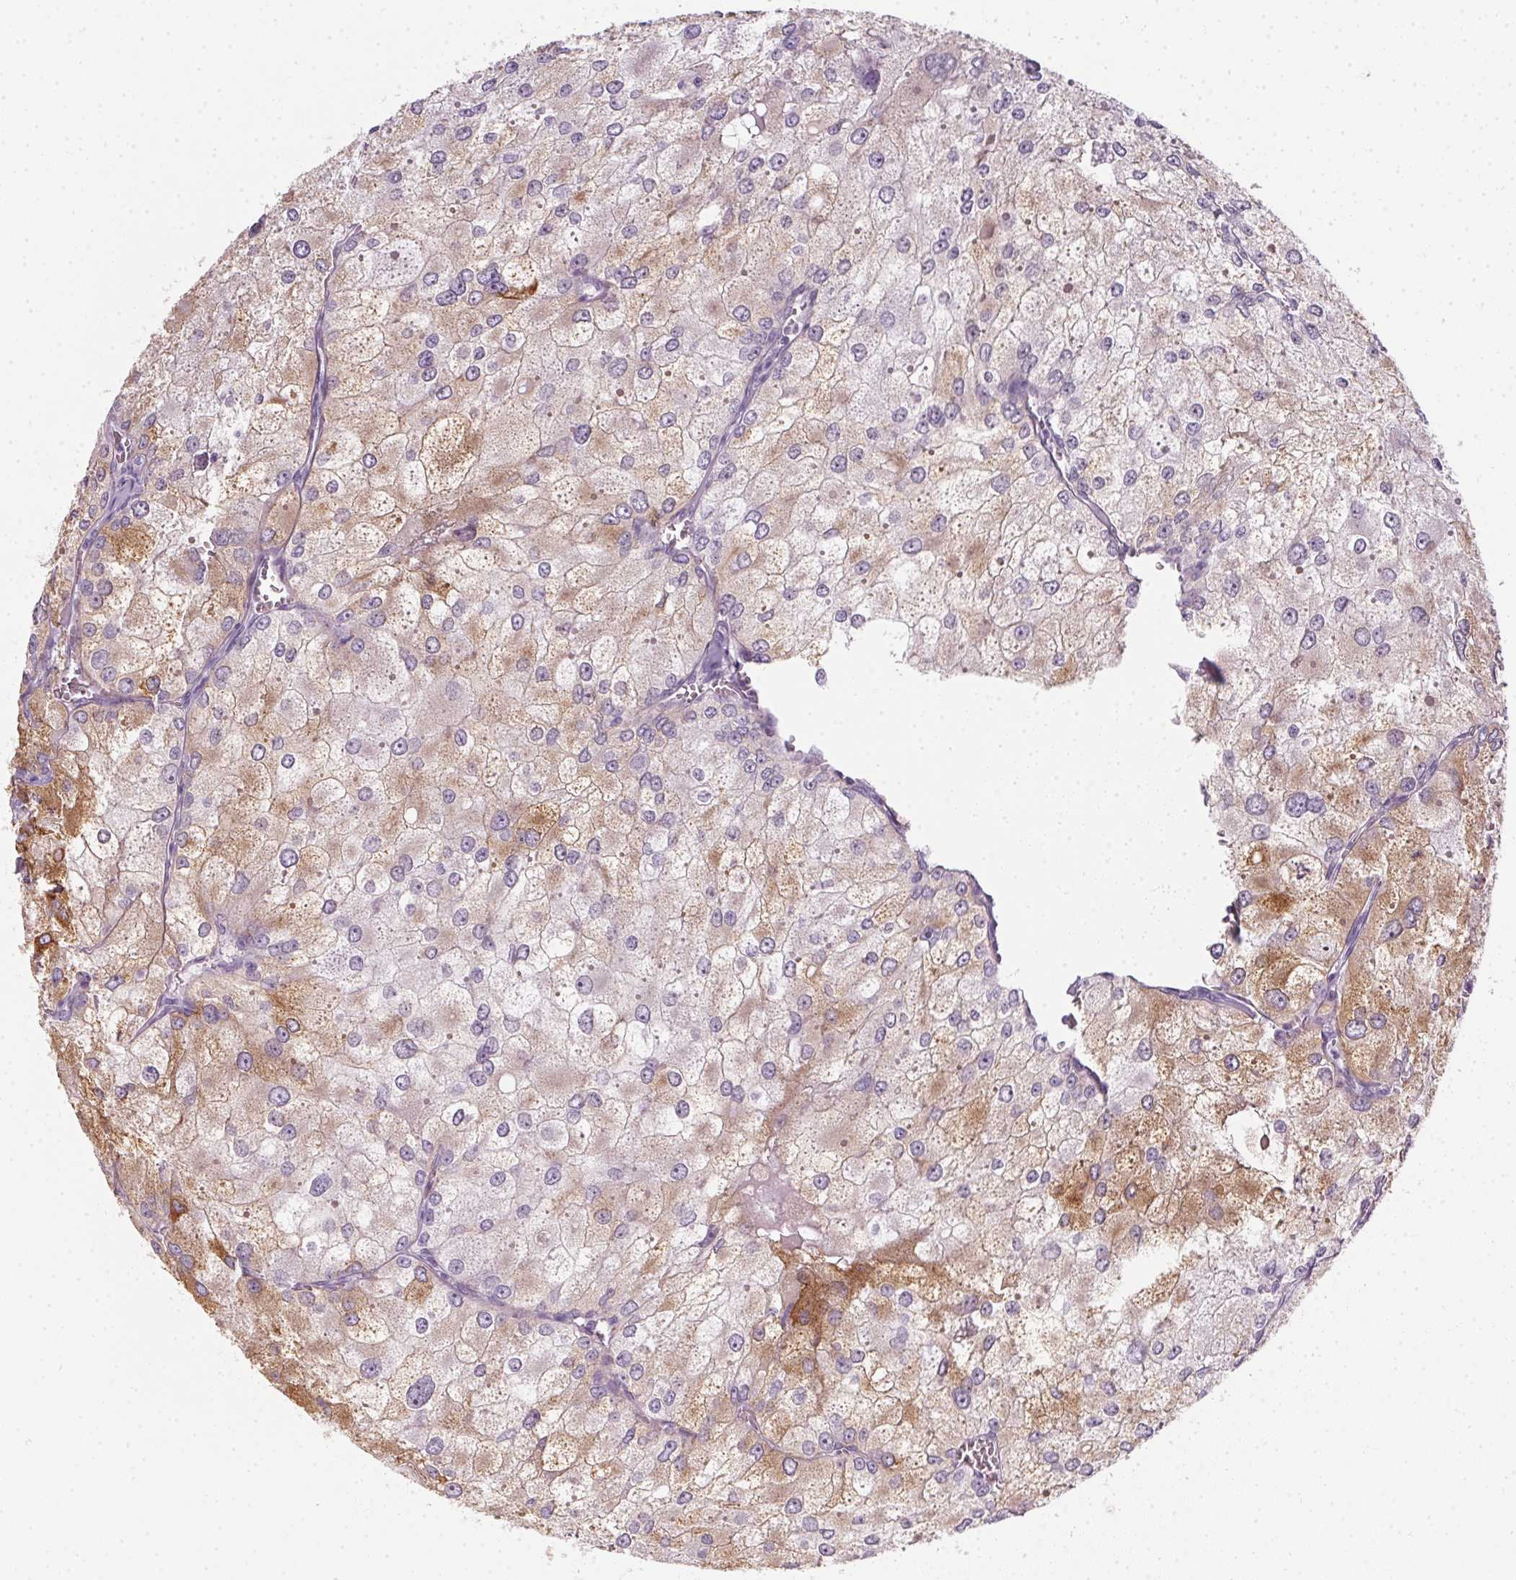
{"staining": {"intensity": "moderate", "quantity": "25%-75%", "location": "cytoplasmic/membranous"}, "tissue": "renal cancer", "cell_type": "Tumor cells", "image_type": "cancer", "snomed": [{"axis": "morphology", "description": "Adenocarcinoma, NOS"}, {"axis": "topography", "description": "Kidney"}], "caption": "DAB (3,3'-diaminobenzidine) immunohistochemical staining of renal adenocarcinoma exhibits moderate cytoplasmic/membranous protein positivity in approximately 25%-75% of tumor cells.", "gene": "TMEM72", "patient": {"sex": "female", "age": 70}}